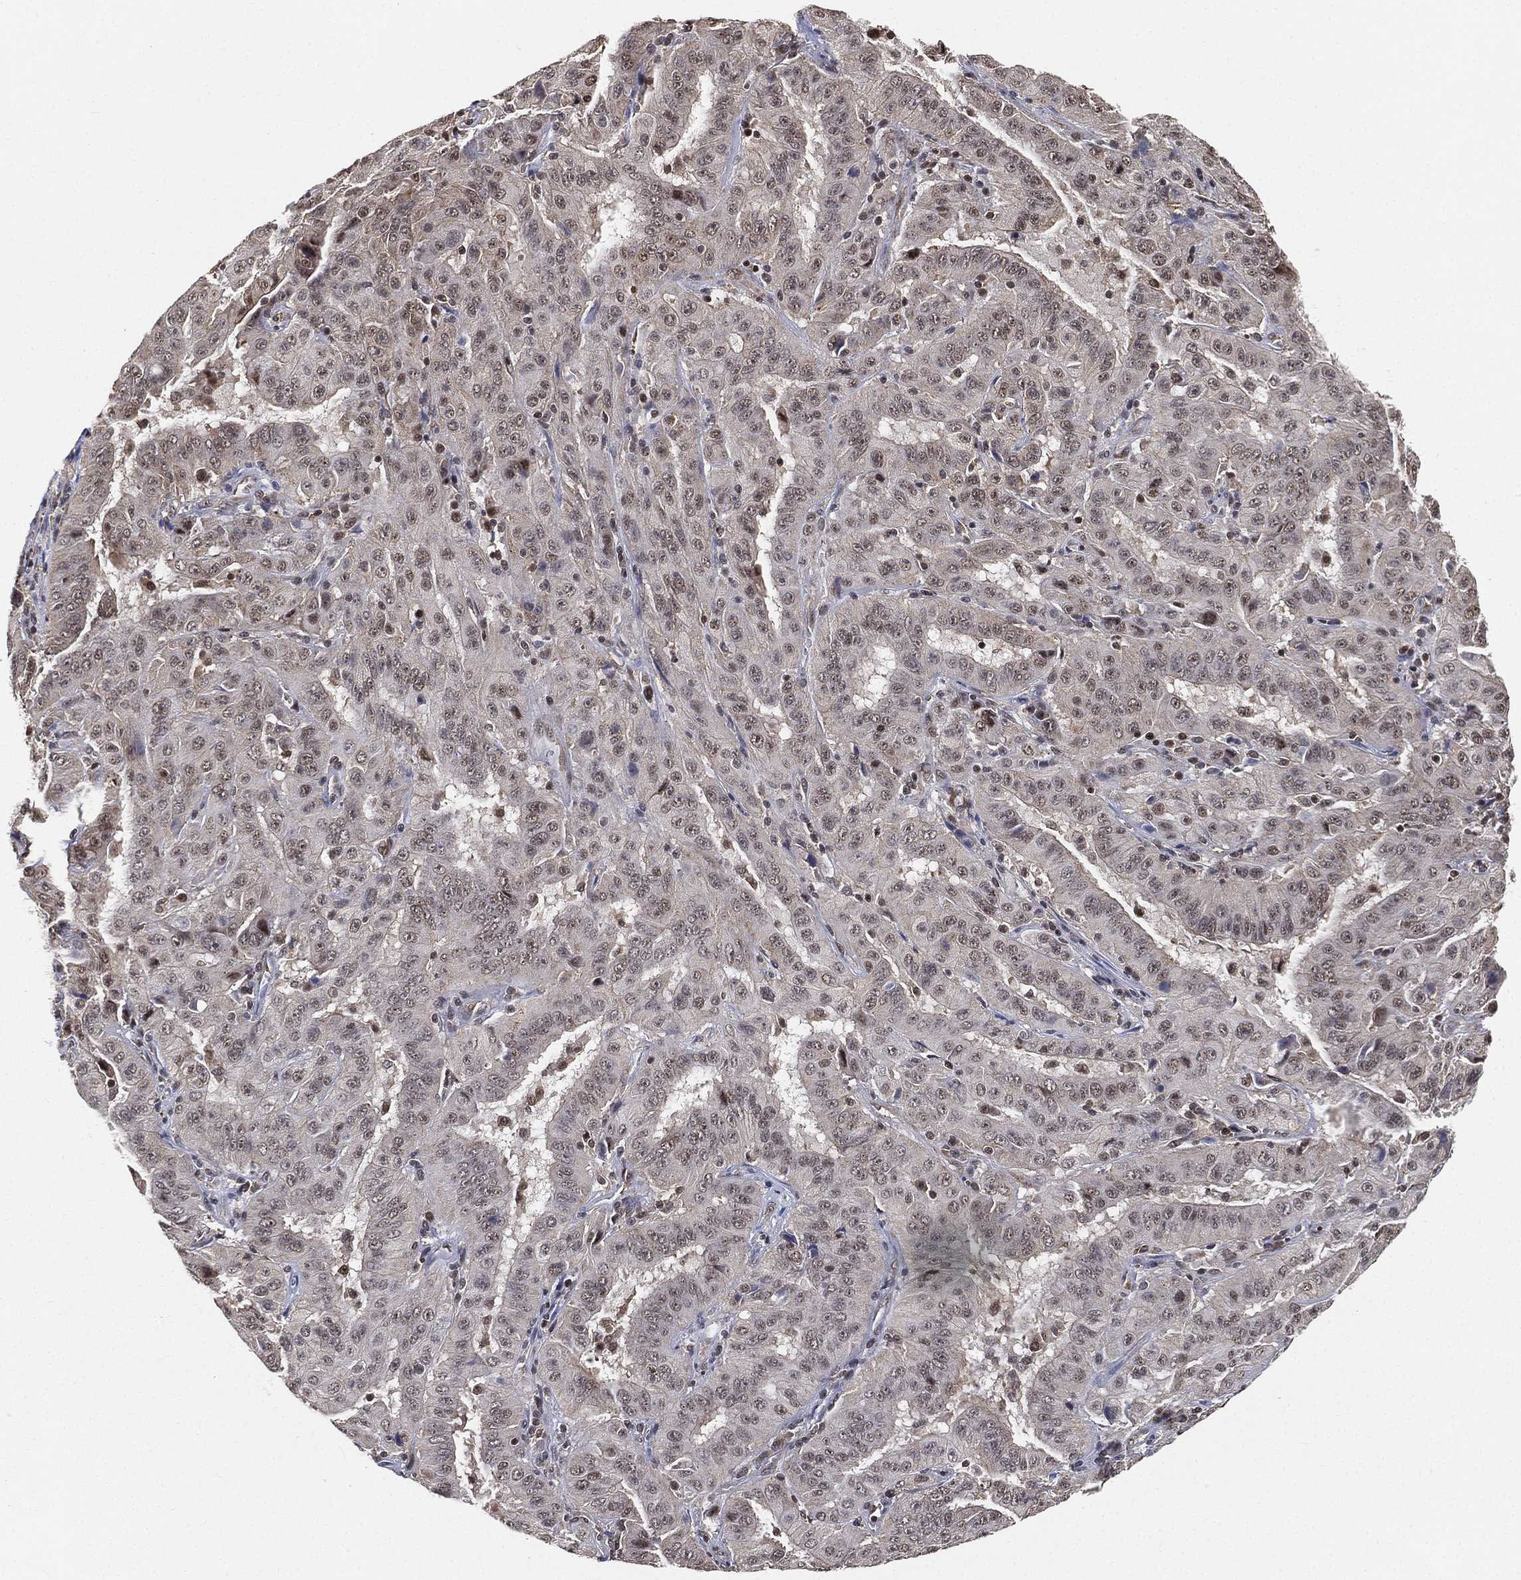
{"staining": {"intensity": "weak", "quantity": "<25%", "location": "nuclear"}, "tissue": "pancreatic cancer", "cell_type": "Tumor cells", "image_type": "cancer", "snomed": [{"axis": "morphology", "description": "Adenocarcinoma, NOS"}, {"axis": "topography", "description": "Pancreas"}], "caption": "Tumor cells show no significant protein staining in pancreatic adenocarcinoma.", "gene": "RSRC2", "patient": {"sex": "male", "age": 63}}